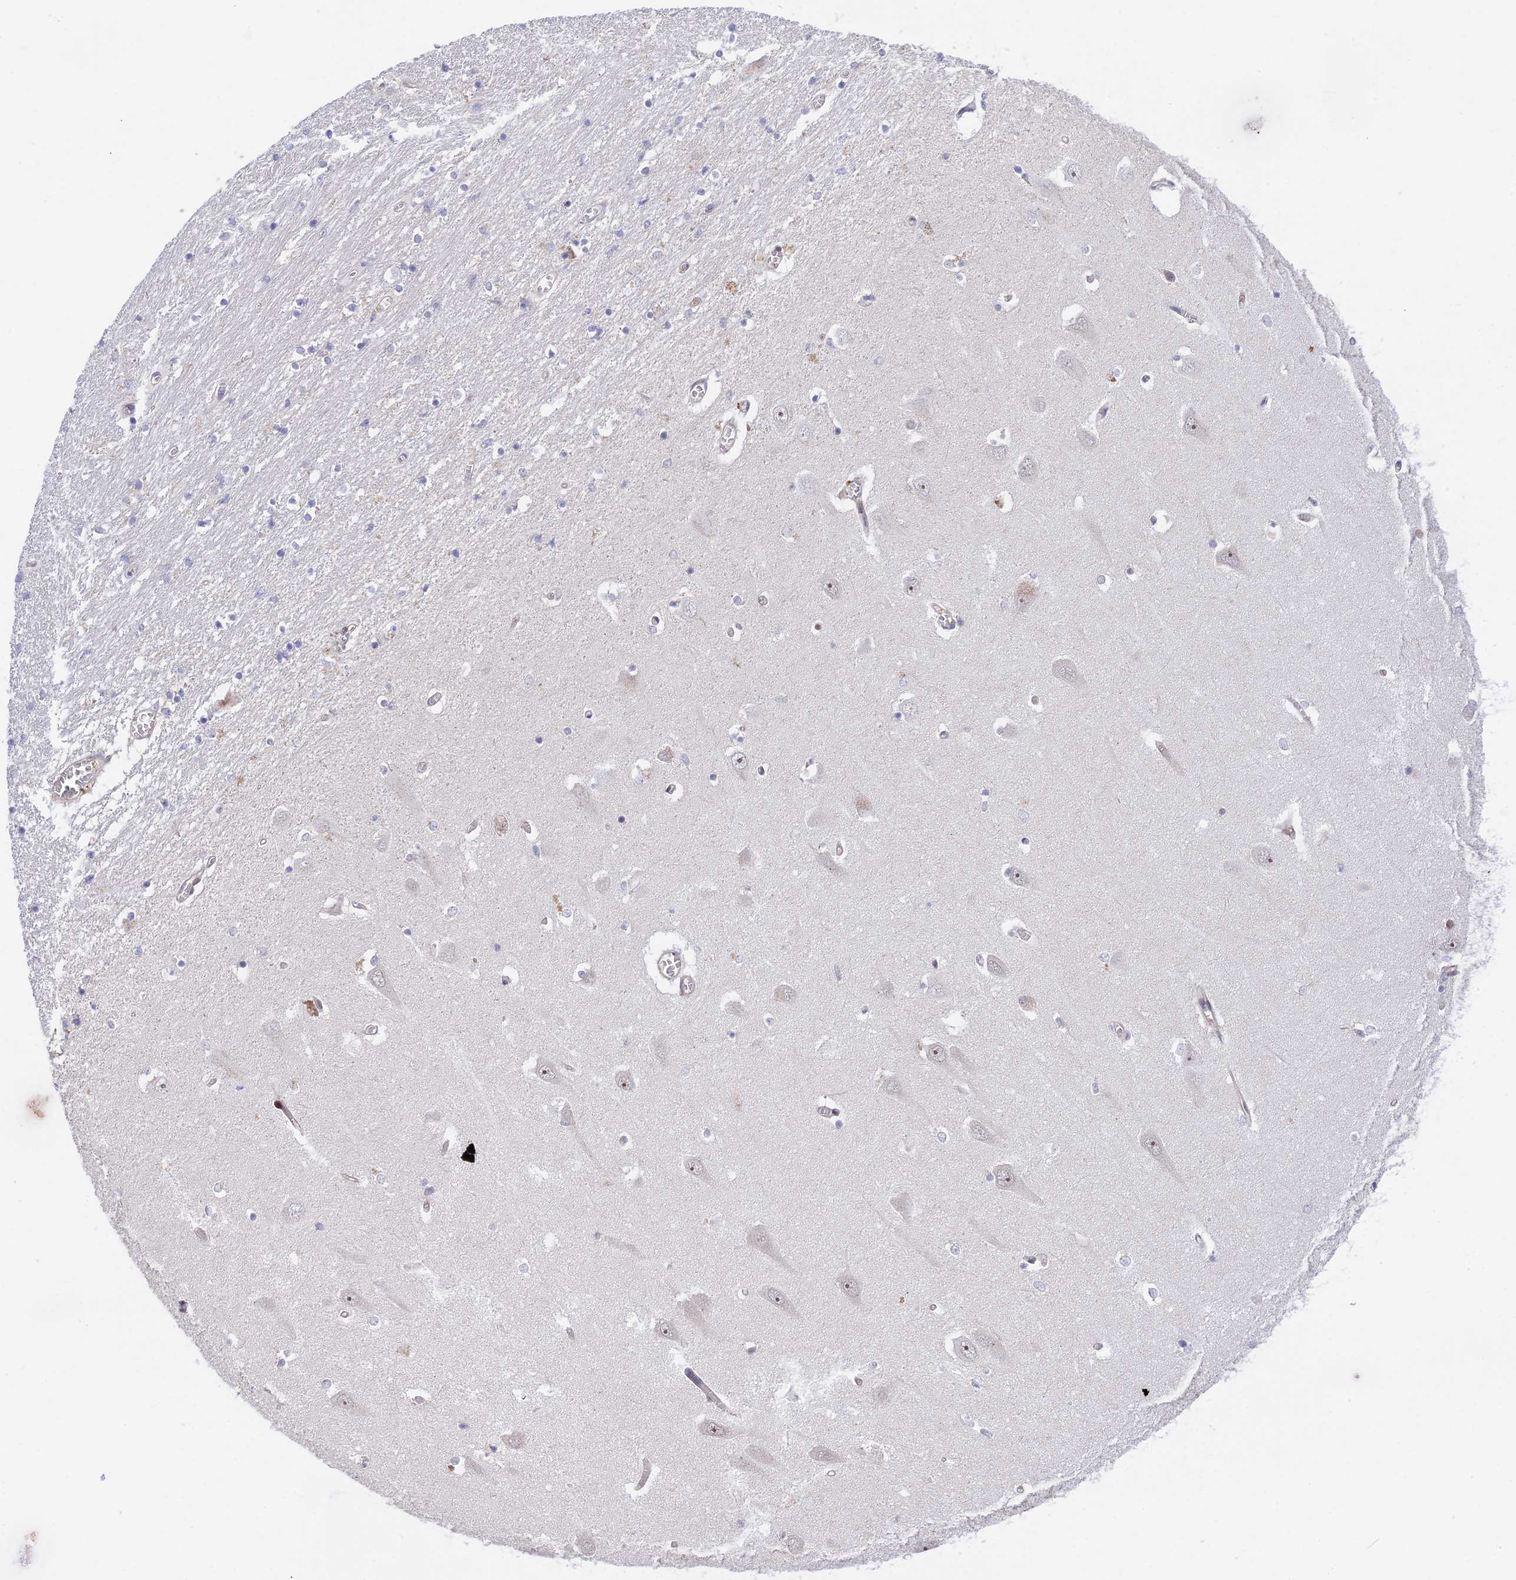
{"staining": {"intensity": "negative", "quantity": "none", "location": "none"}, "tissue": "hippocampus", "cell_type": "Glial cells", "image_type": "normal", "snomed": [{"axis": "morphology", "description": "Normal tissue, NOS"}, {"axis": "topography", "description": "Hippocampus"}], "caption": "Micrograph shows no significant protein positivity in glial cells of benign hippocampus.", "gene": "ZNF428", "patient": {"sex": "male", "age": 70}}